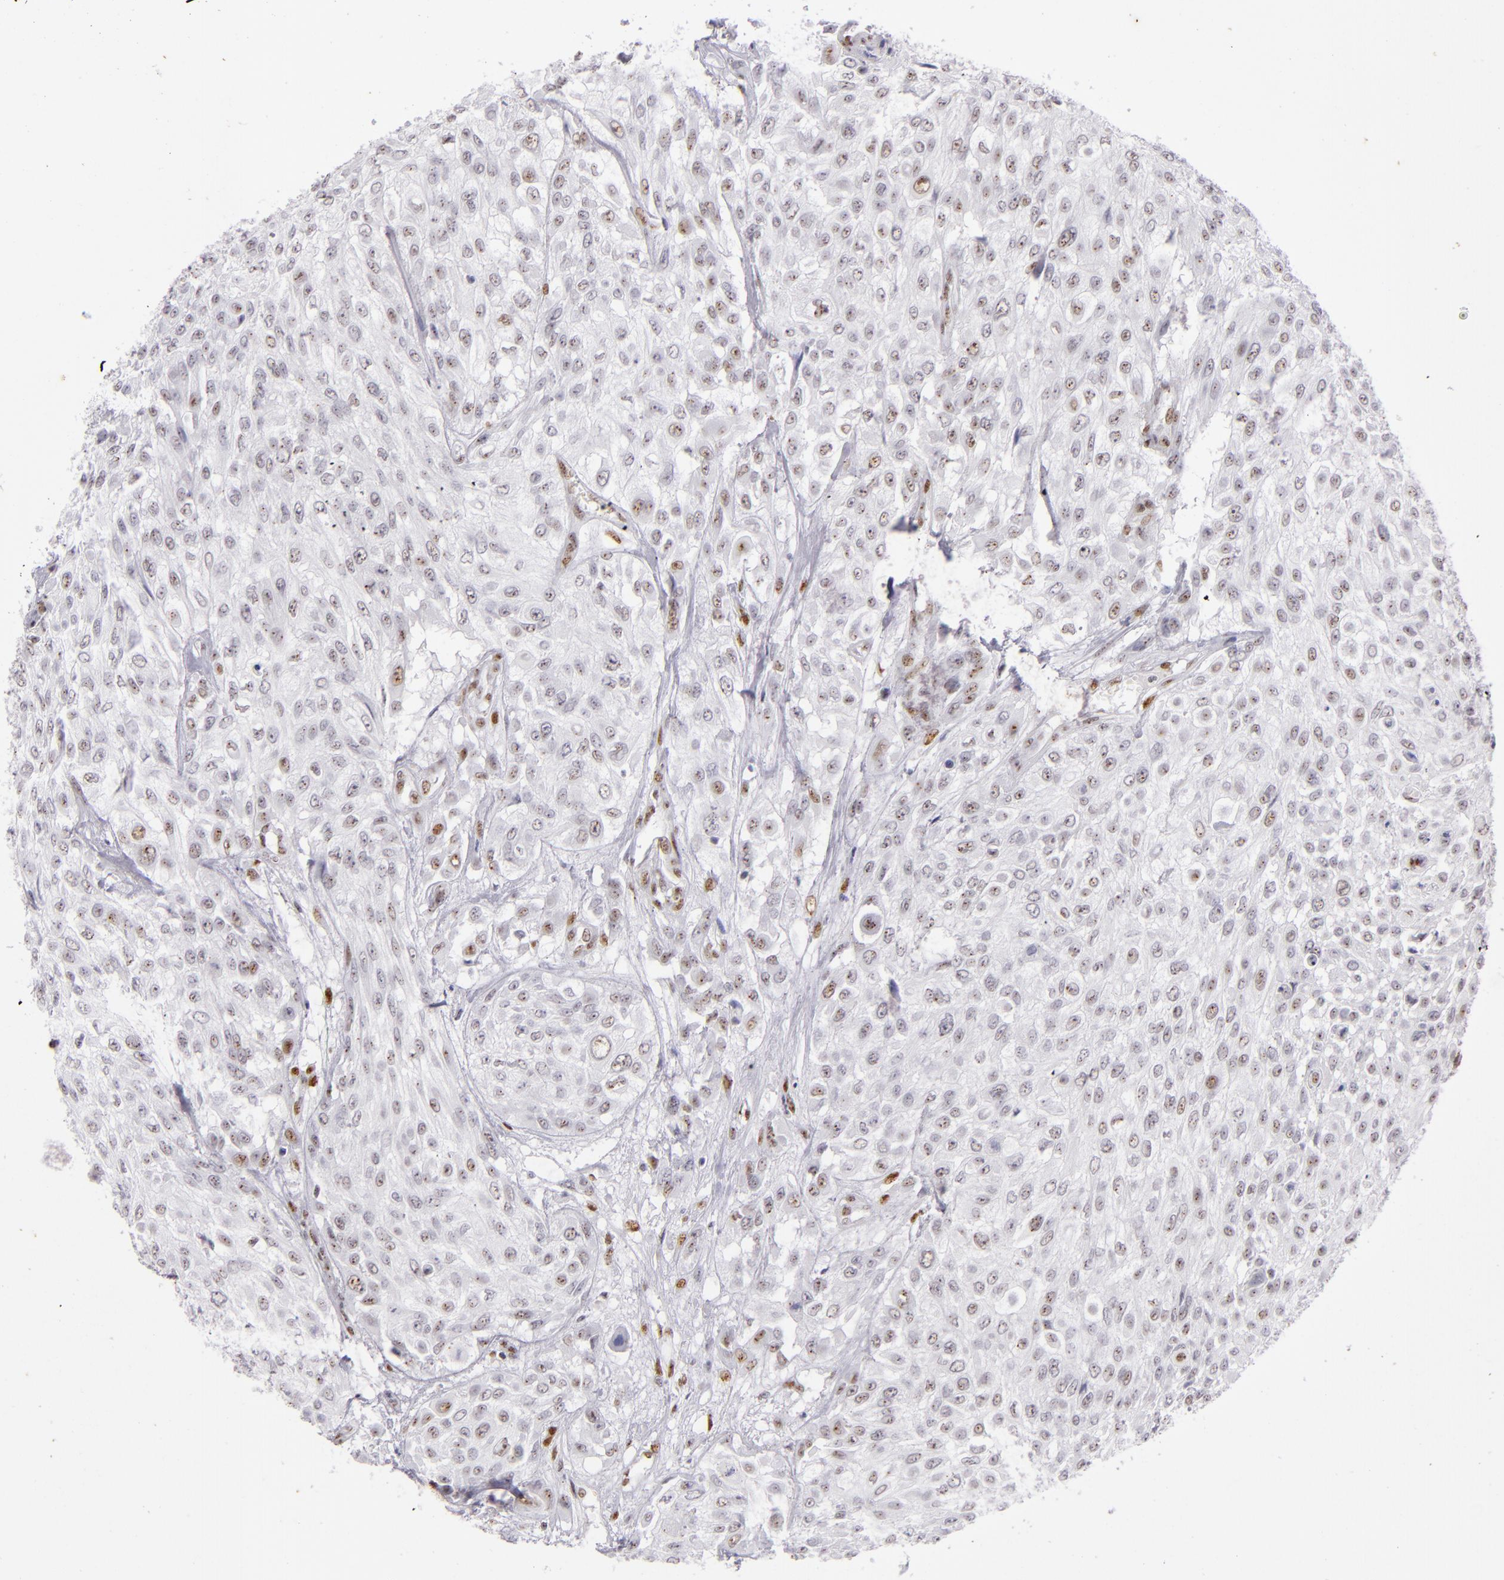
{"staining": {"intensity": "weak", "quantity": "<25%", "location": "nuclear"}, "tissue": "urothelial cancer", "cell_type": "Tumor cells", "image_type": "cancer", "snomed": [{"axis": "morphology", "description": "Urothelial carcinoma, High grade"}, {"axis": "topography", "description": "Urinary bladder"}], "caption": "An immunohistochemistry (IHC) photomicrograph of urothelial cancer is shown. There is no staining in tumor cells of urothelial cancer. The staining was performed using DAB to visualize the protein expression in brown, while the nuclei were stained in blue with hematoxylin (Magnification: 20x).", "gene": "TOP3A", "patient": {"sex": "male", "age": 57}}